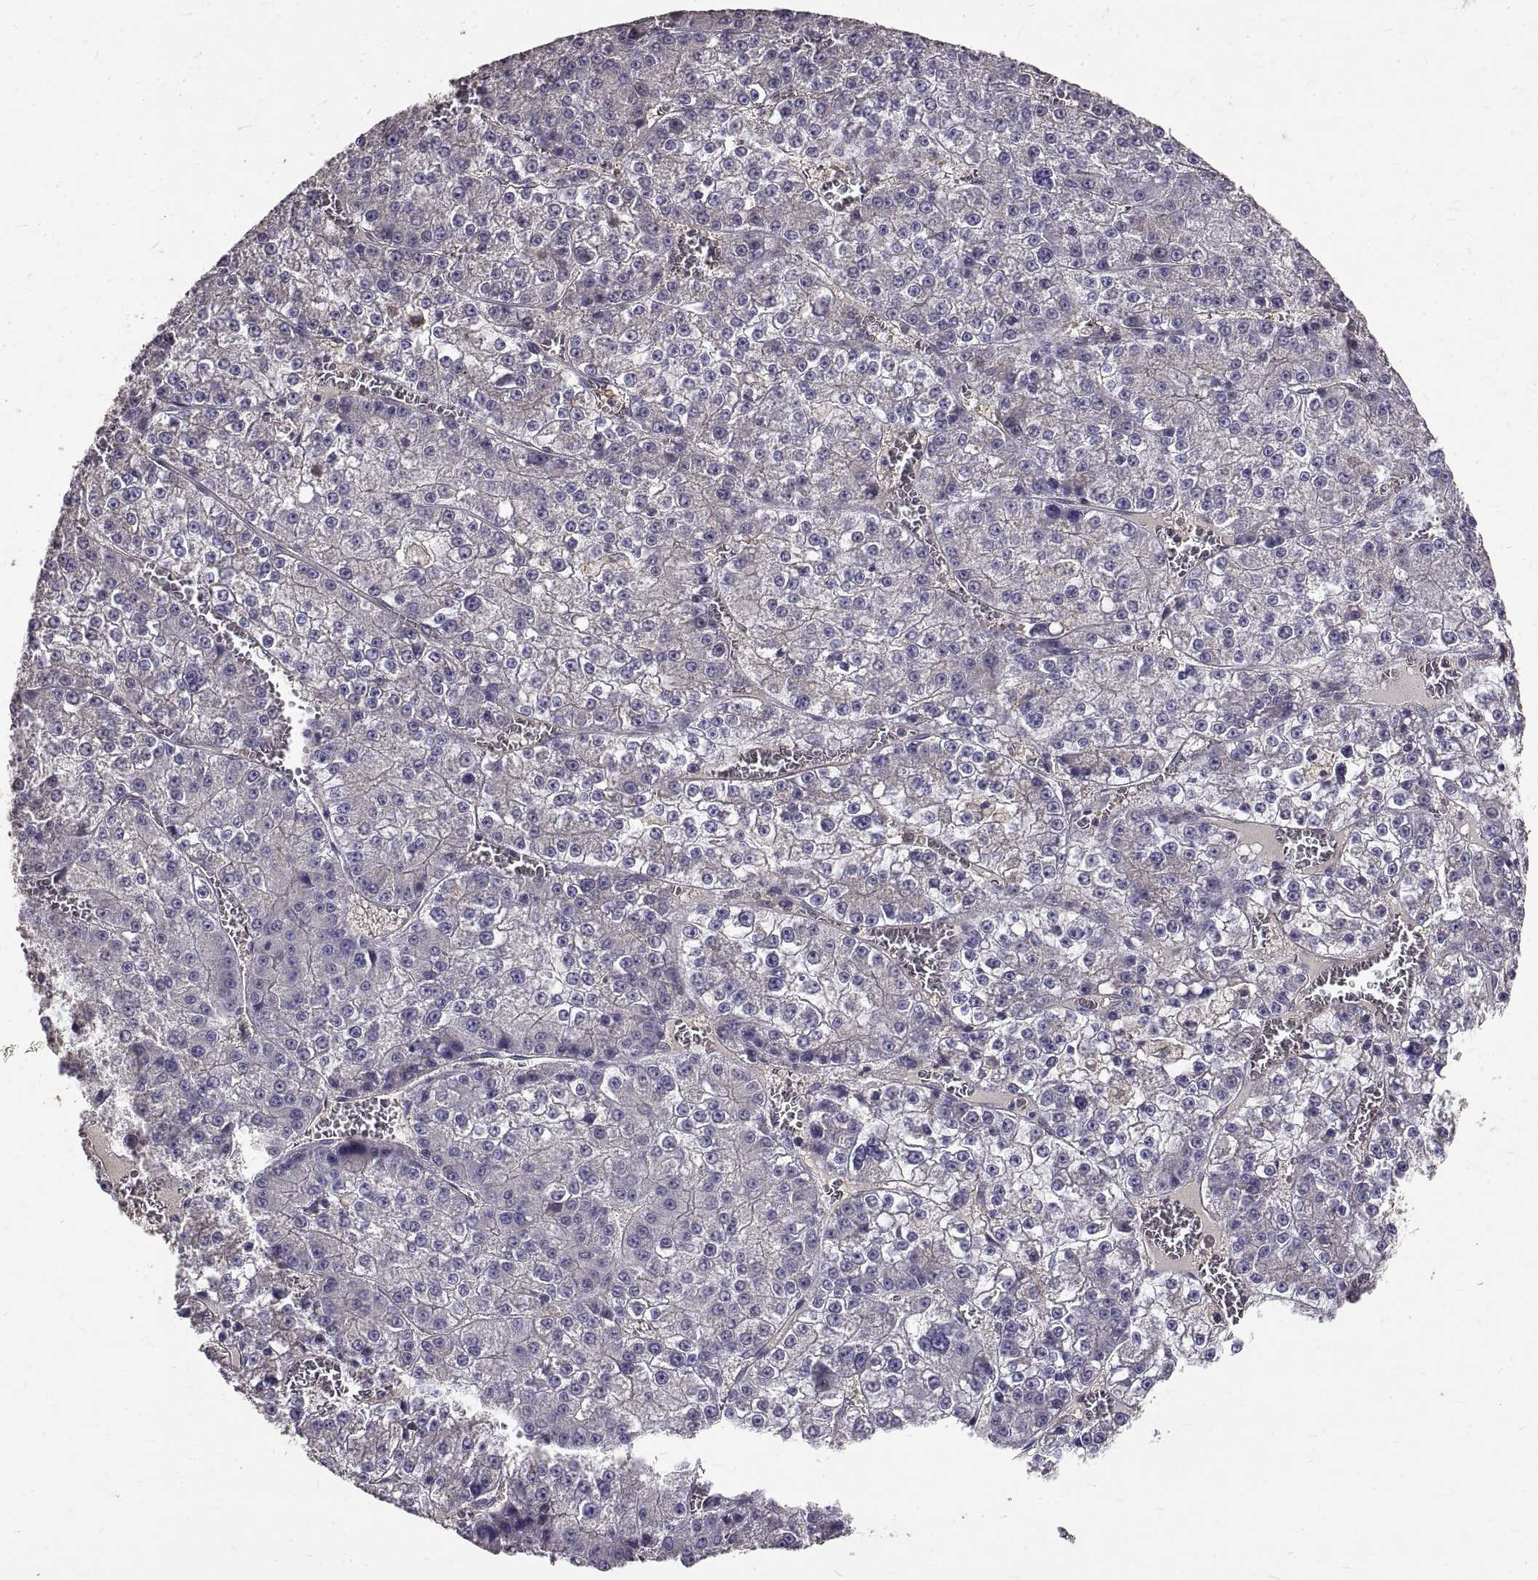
{"staining": {"intensity": "negative", "quantity": "none", "location": "none"}, "tissue": "liver cancer", "cell_type": "Tumor cells", "image_type": "cancer", "snomed": [{"axis": "morphology", "description": "Carcinoma, Hepatocellular, NOS"}, {"axis": "topography", "description": "Liver"}], "caption": "IHC image of human liver hepatocellular carcinoma stained for a protein (brown), which shows no positivity in tumor cells.", "gene": "PEA15", "patient": {"sex": "female", "age": 73}}